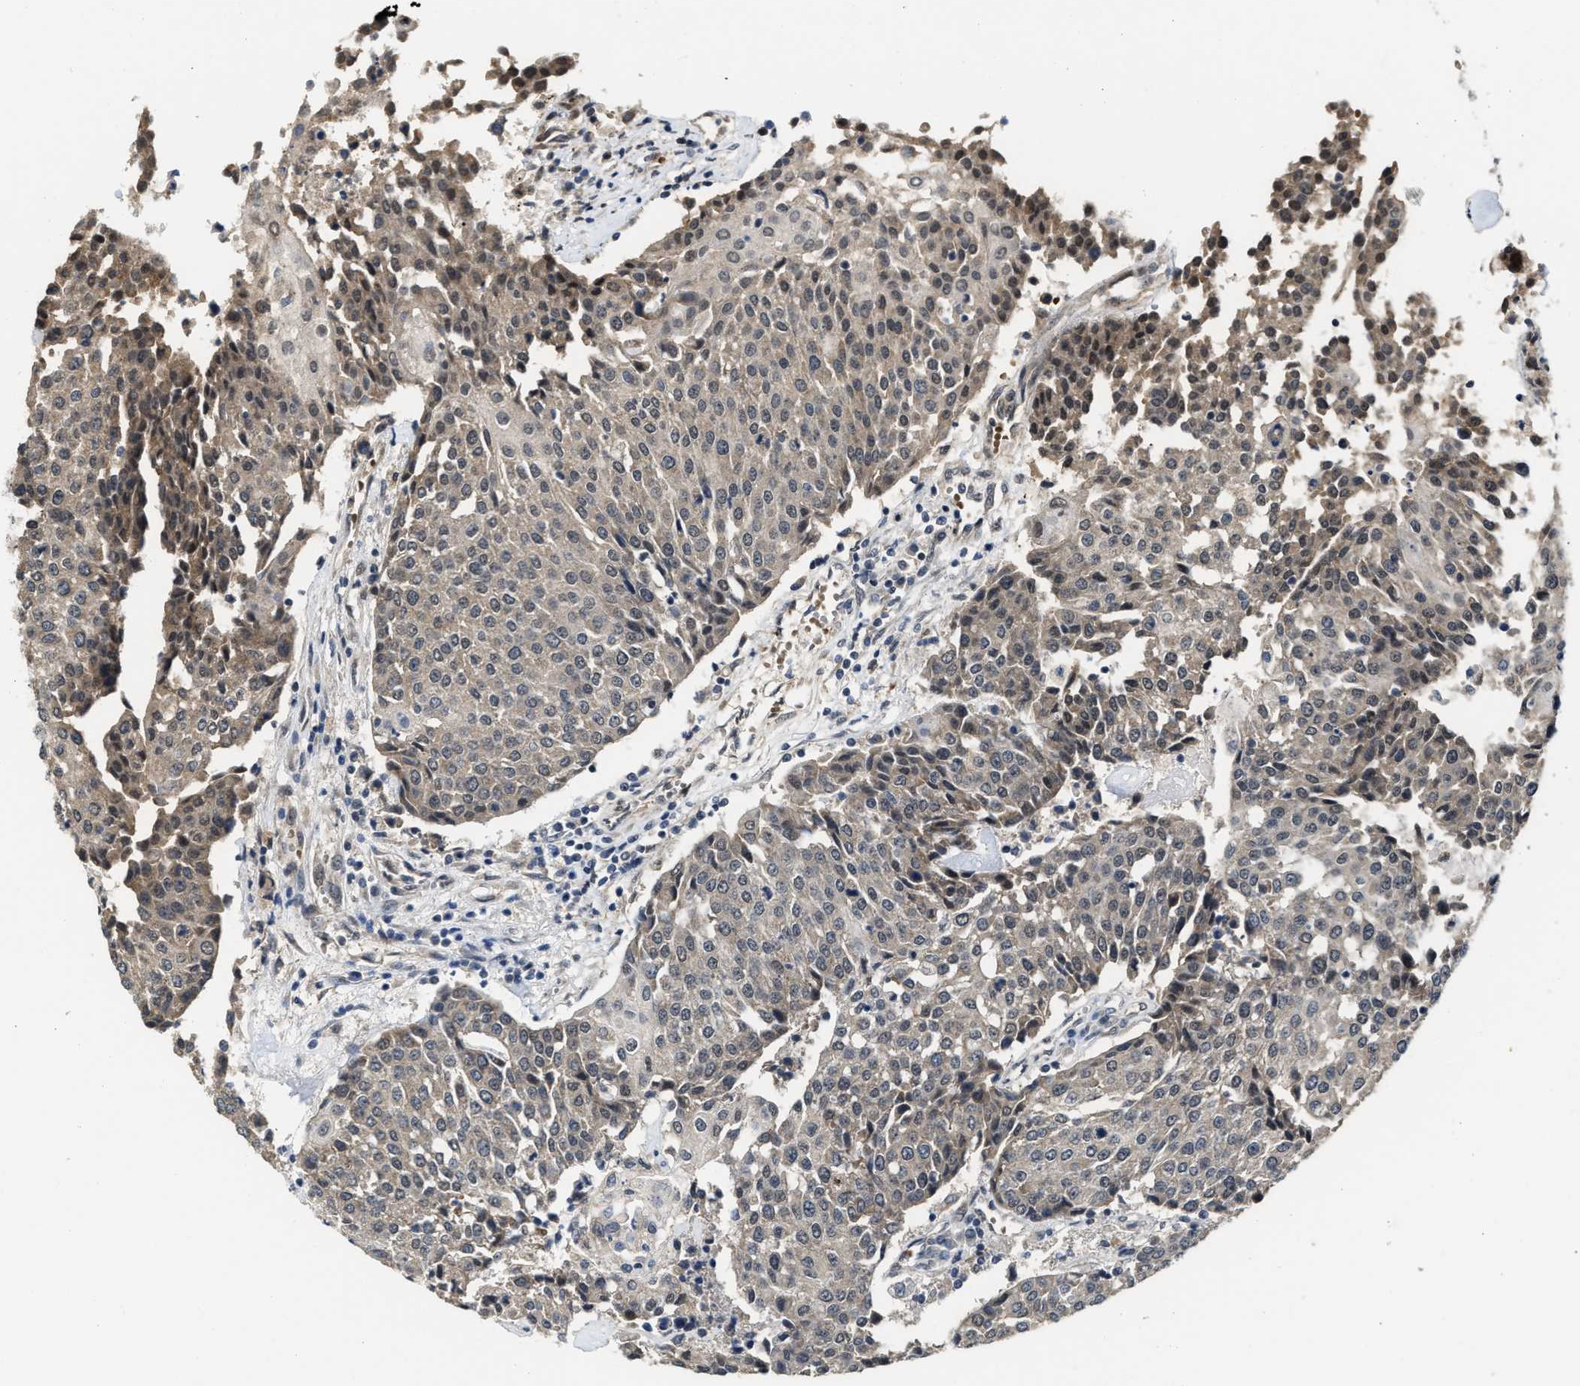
{"staining": {"intensity": "weak", "quantity": "<25%", "location": "cytoplasmic/membranous"}, "tissue": "urothelial cancer", "cell_type": "Tumor cells", "image_type": "cancer", "snomed": [{"axis": "morphology", "description": "Urothelial carcinoma, High grade"}, {"axis": "topography", "description": "Urinary bladder"}], "caption": "Immunohistochemistry (IHC) of urothelial cancer shows no positivity in tumor cells.", "gene": "KIF24", "patient": {"sex": "female", "age": 85}}